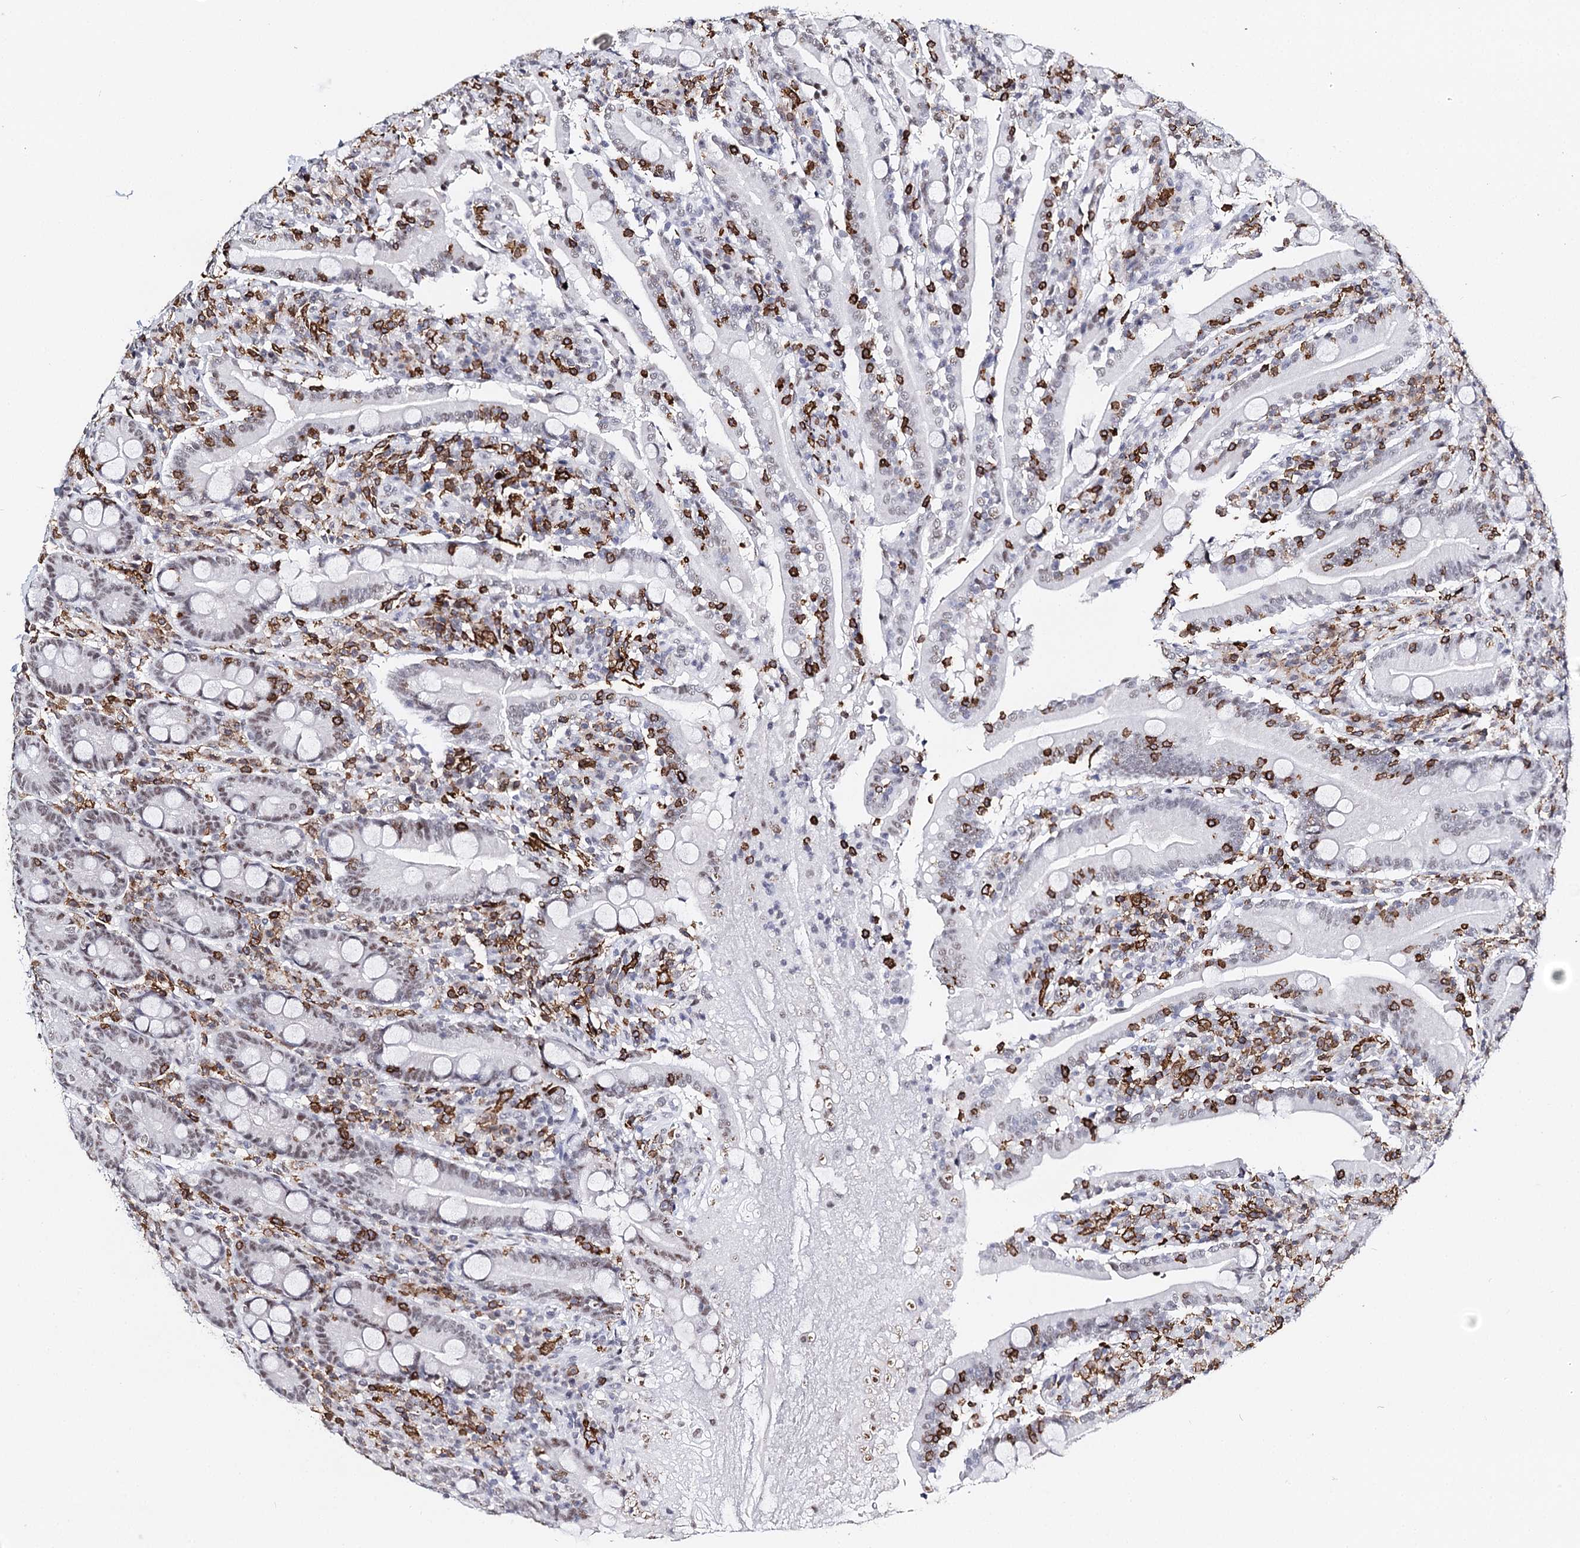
{"staining": {"intensity": "weak", "quantity": "25%-75%", "location": "nuclear"}, "tissue": "duodenum", "cell_type": "Glandular cells", "image_type": "normal", "snomed": [{"axis": "morphology", "description": "Normal tissue, NOS"}, {"axis": "topography", "description": "Duodenum"}], "caption": "The micrograph reveals staining of benign duodenum, revealing weak nuclear protein staining (brown color) within glandular cells.", "gene": "BARD1", "patient": {"sex": "male", "age": 35}}